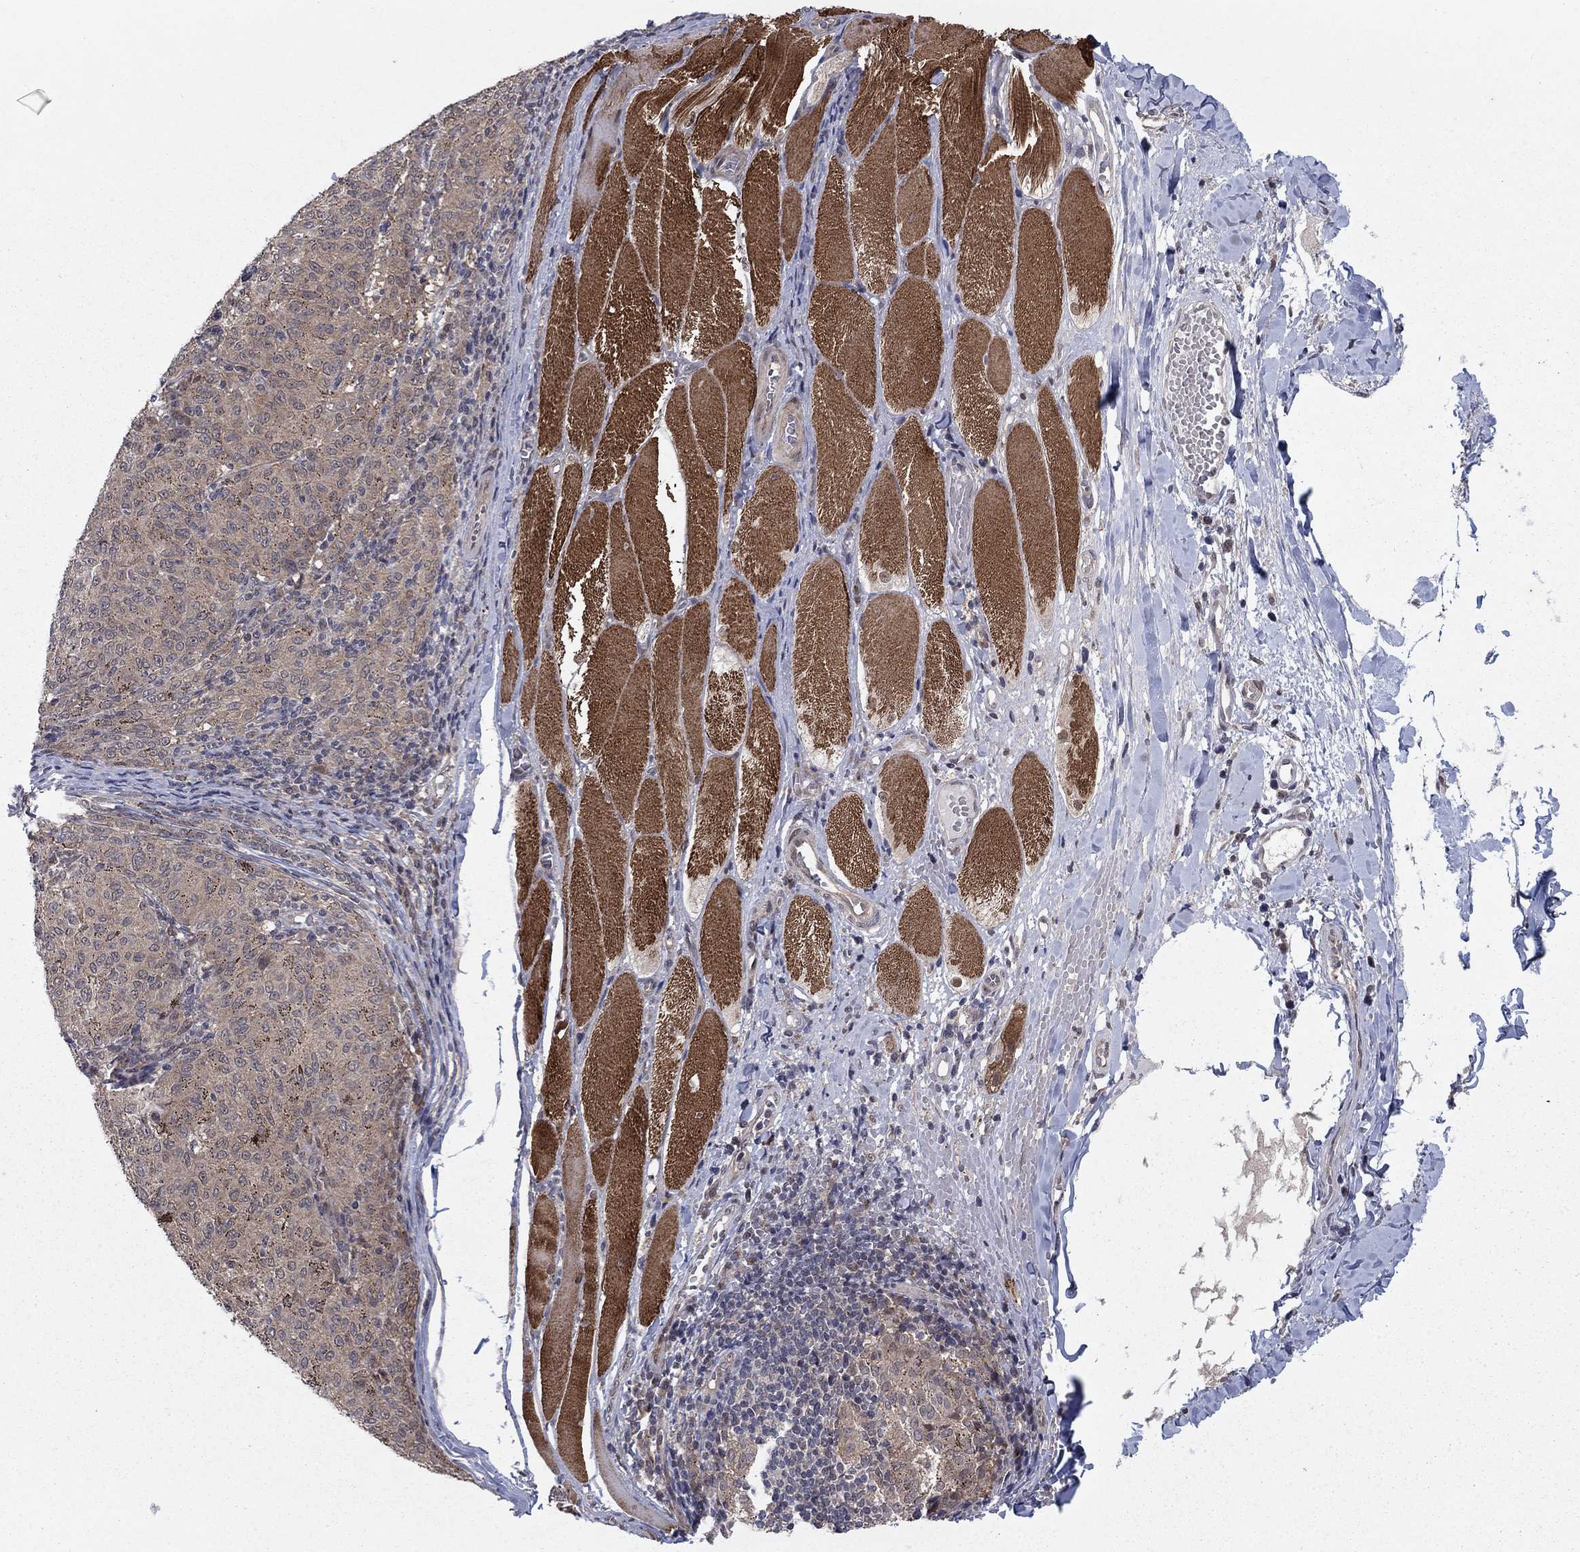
{"staining": {"intensity": "weak", "quantity": ">75%", "location": "cytoplasmic/membranous"}, "tissue": "melanoma", "cell_type": "Tumor cells", "image_type": "cancer", "snomed": [{"axis": "morphology", "description": "Malignant melanoma, NOS"}, {"axis": "topography", "description": "Skin"}], "caption": "Human malignant melanoma stained with a brown dye shows weak cytoplasmic/membranous positive staining in about >75% of tumor cells.", "gene": "PSMC1", "patient": {"sex": "female", "age": 72}}